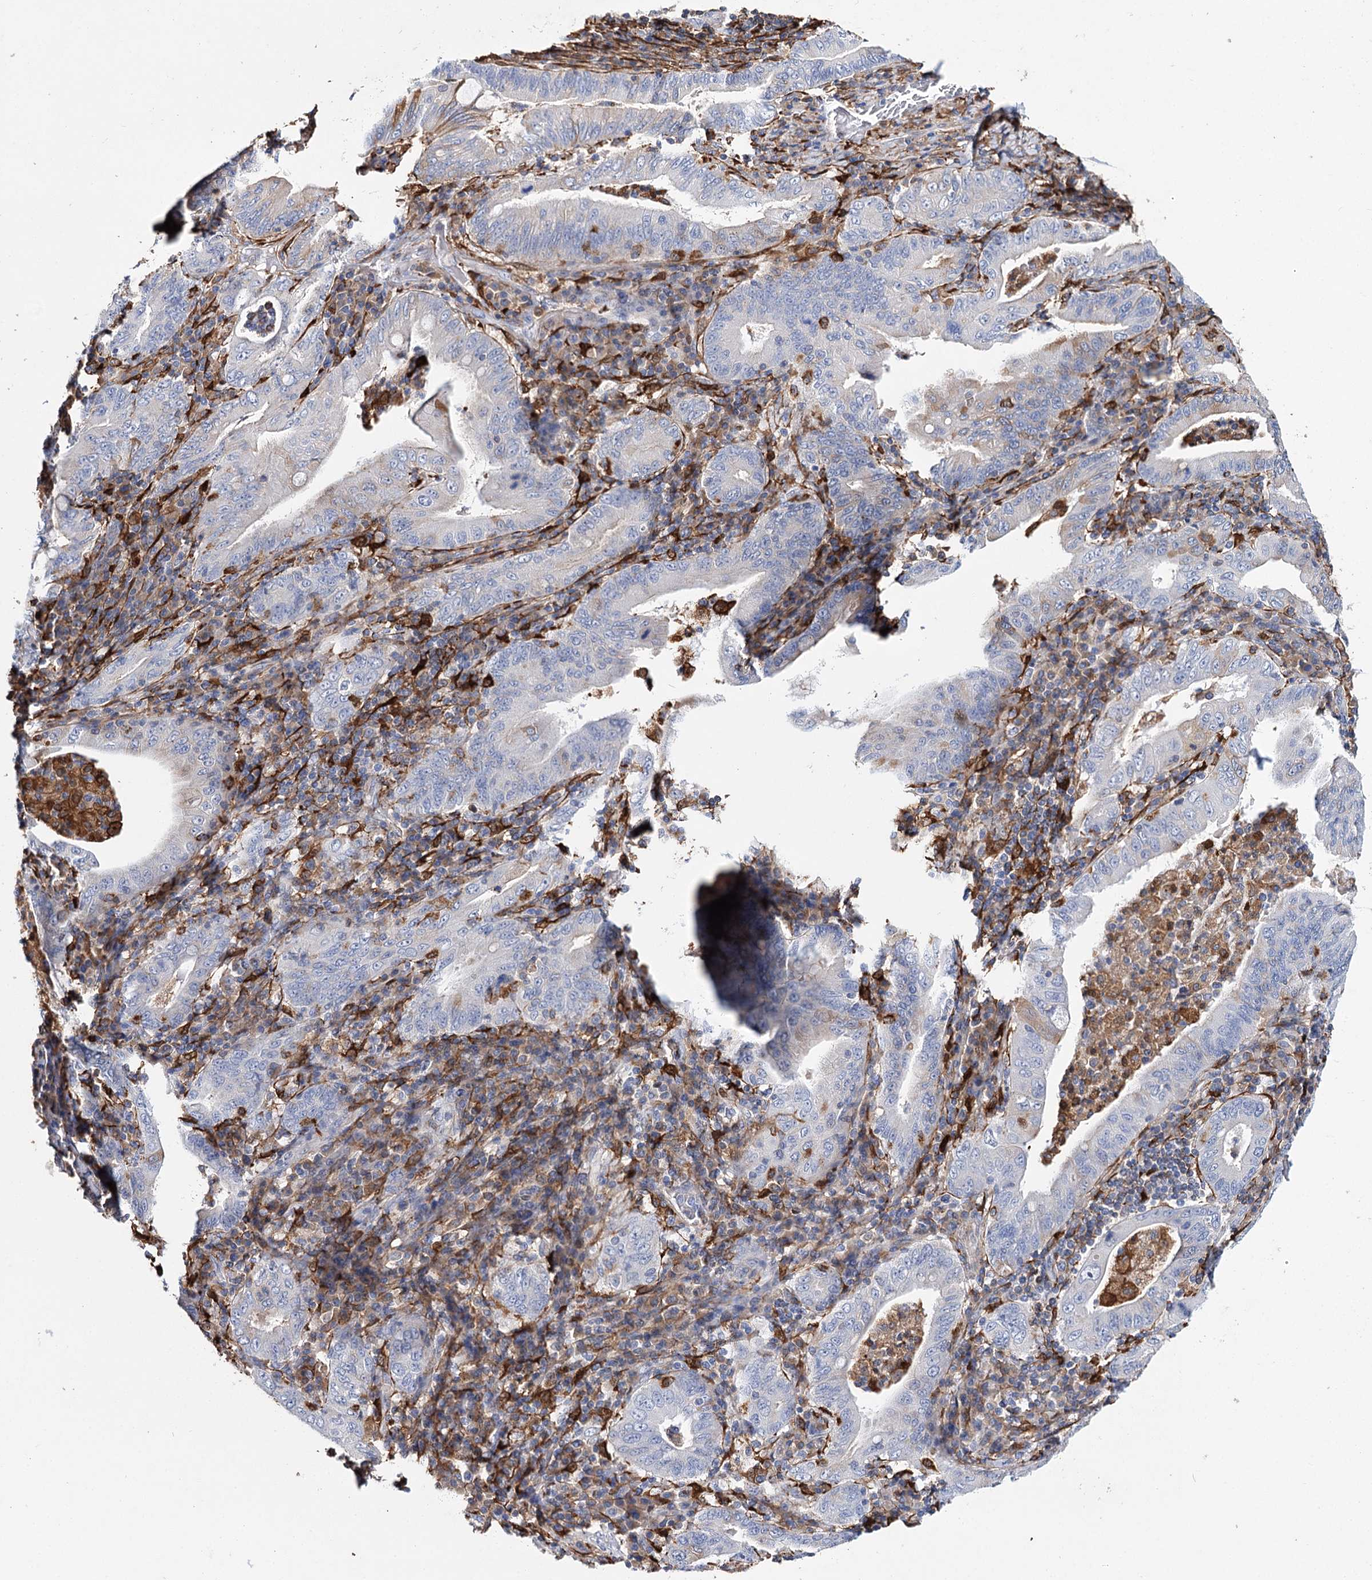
{"staining": {"intensity": "negative", "quantity": "none", "location": "none"}, "tissue": "stomach cancer", "cell_type": "Tumor cells", "image_type": "cancer", "snomed": [{"axis": "morphology", "description": "Normal tissue, NOS"}, {"axis": "morphology", "description": "Adenocarcinoma, NOS"}, {"axis": "topography", "description": "Esophagus"}, {"axis": "topography", "description": "Stomach, upper"}, {"axis": "topography", "description": "Peripheral nerve tissue"}], "caption": "A high-resolution micrograph shows immunohistochemistry staining of stomach adenocarcinoma, which displays no significant positivity in tumor cells.", "gene": "CFAP46", "patient": {"sex": "male", "age": 62}}